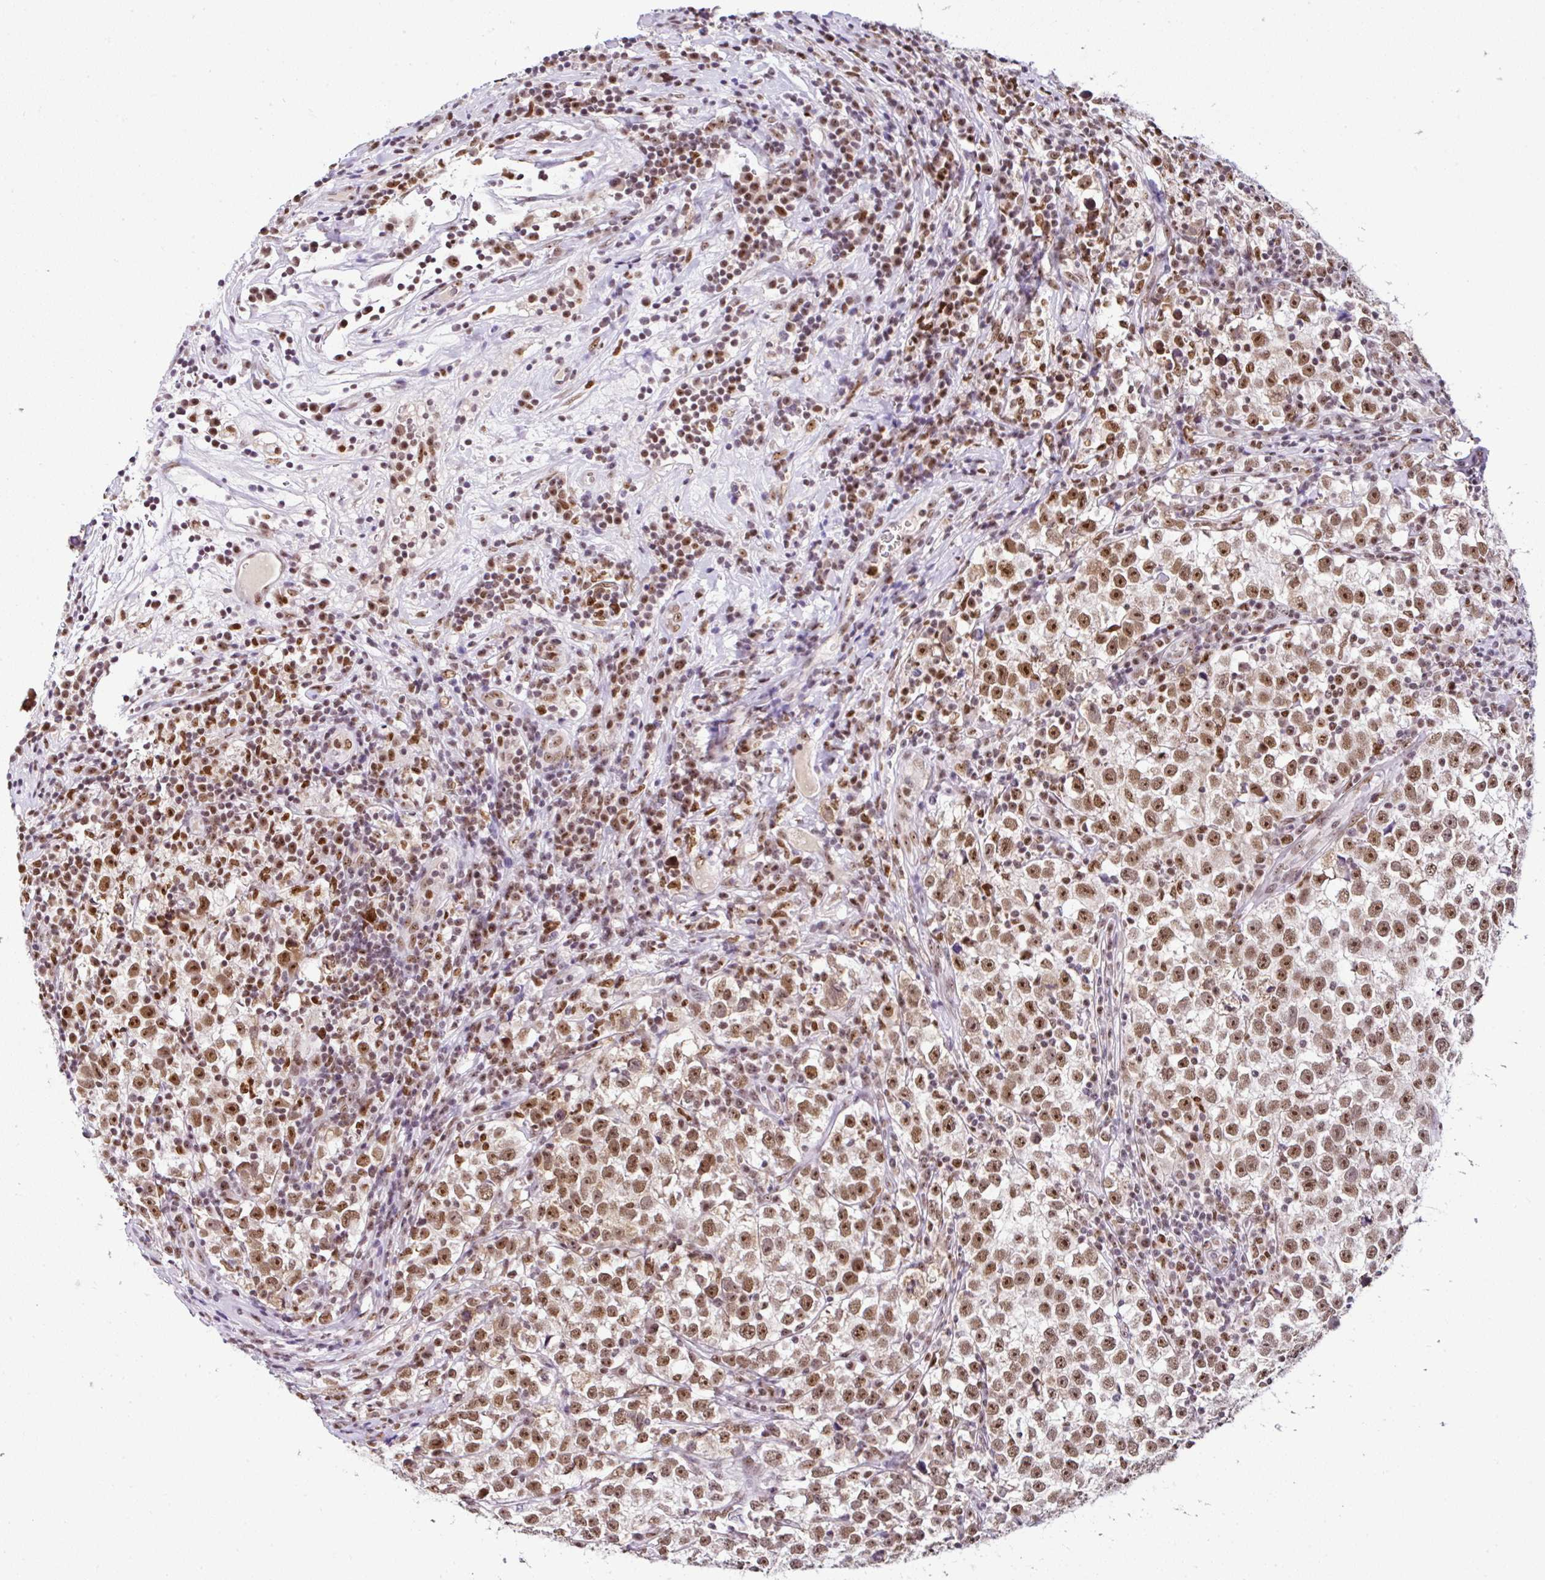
{"staining": {"intensity": "moderate", "quantity": ">75%", "location": "nuclear"}, "tissue": "testis cancer", "cell_type": "Tumor cells", "image_type": "cancer", "snomed": [{"axis": "morphology", "description": "Normal tissue, NOS"}, {"axis": "morphology", "description": "Seminoma, NOS"}, {"axis": "topography", "description": "Testis"}], "caption": "Testis seminoma stained for a protein reveals moderate nuclear positivity in tumor cells.", "gene": "PTPN2", "patient": {"sex": "male", "age": 43}}